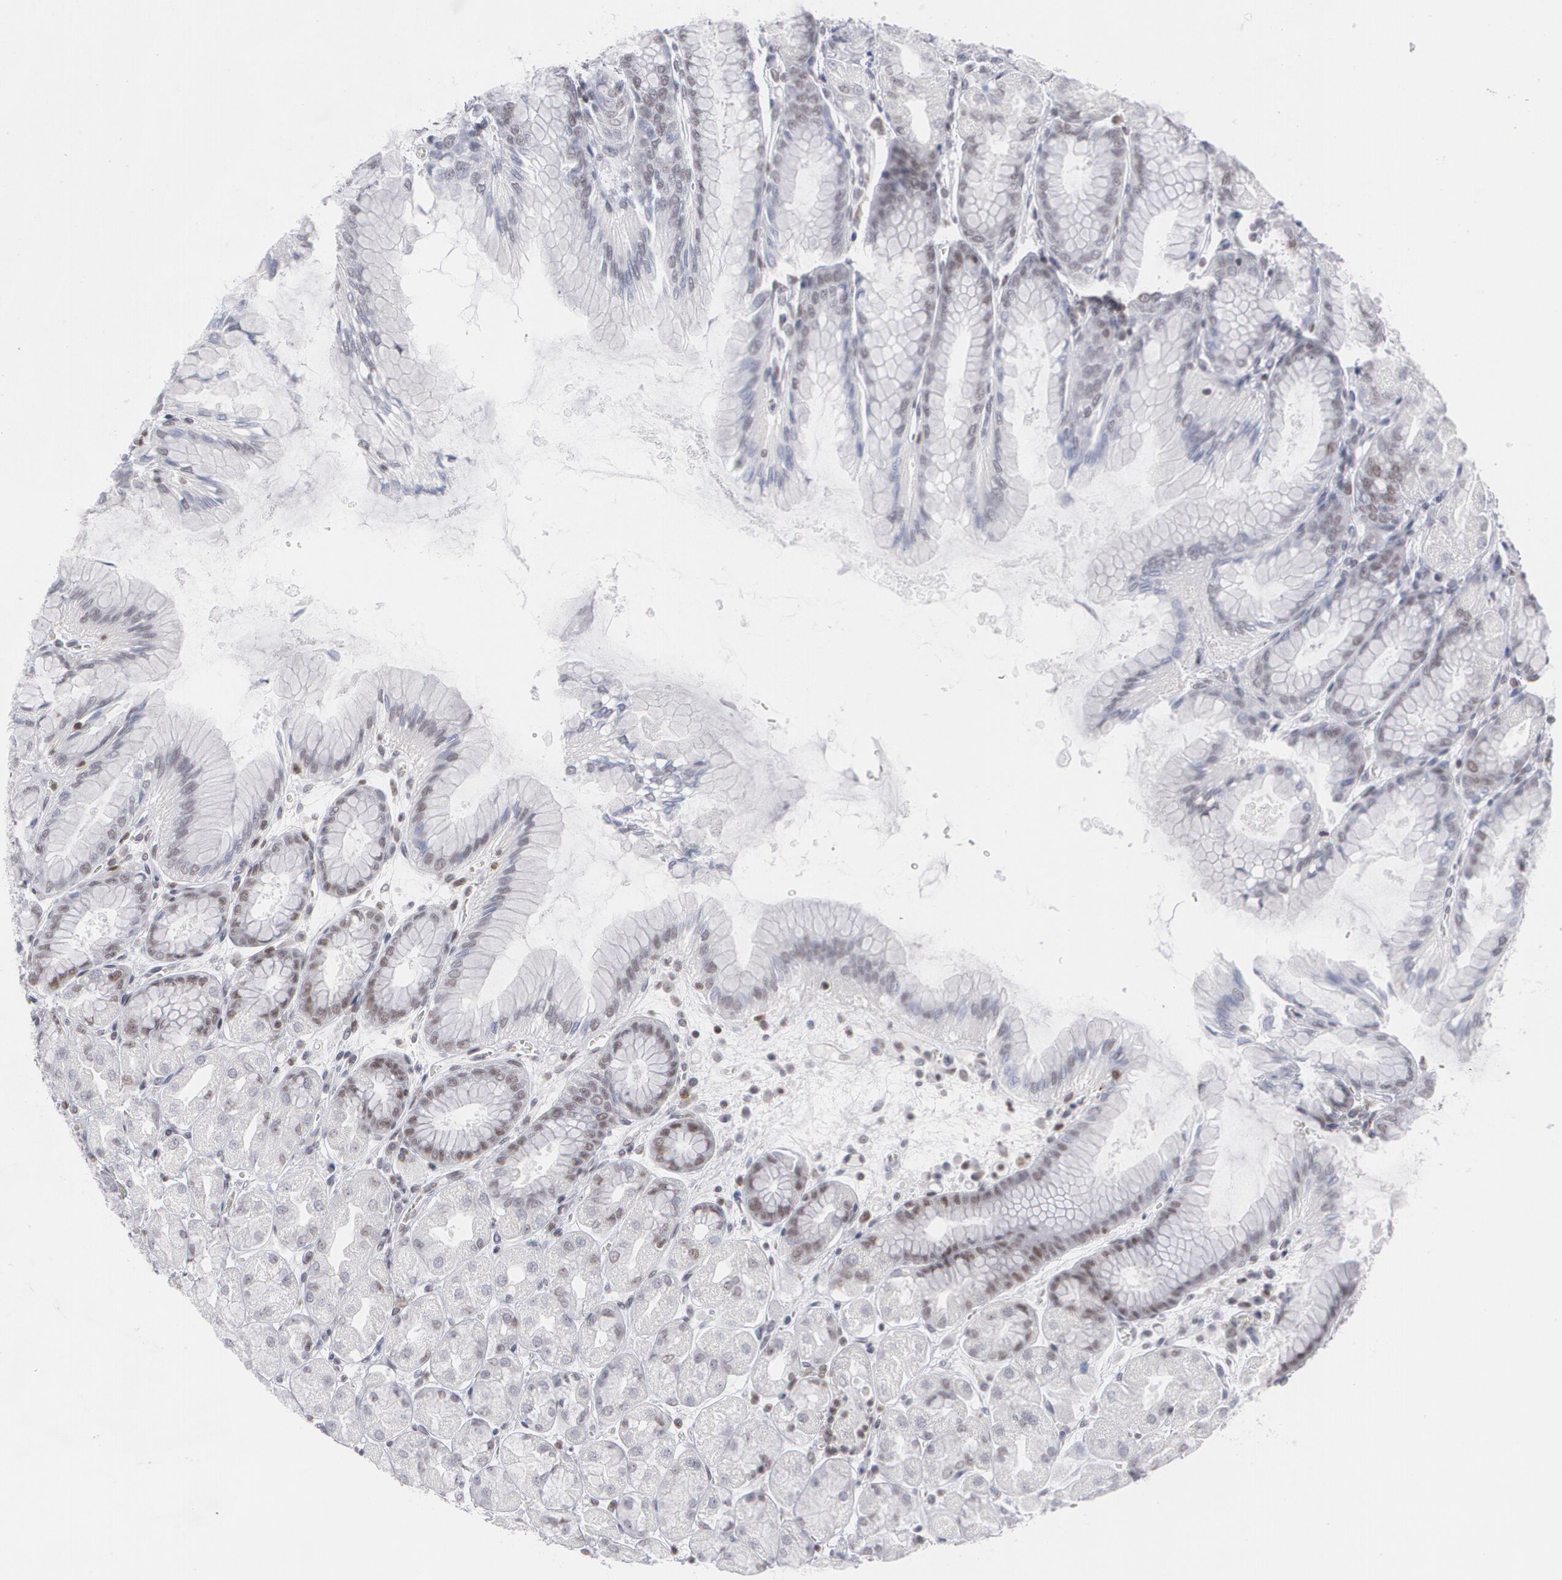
{"staining": {"intensity": "weak", "quantity": "25%-75%", "location": "nuclear"}, "tissue": "stomach", "cell_type": "Glandular cells", "image_type": "normal", "snomed": [{"axis": "morphology", "description": "Normal tissue, NOS"}, {"axis": "topography", "description": "Stomach, upper"}], "caption": "High-power microscopy captured an immunohistochemistry (IHC) histopathology image of benign stomach, revealing weak nuclear positivity in approximately 25%-75% of glandular cells.", "gene": "MCL1", "patient": {"sex": "female", "age": 56}}